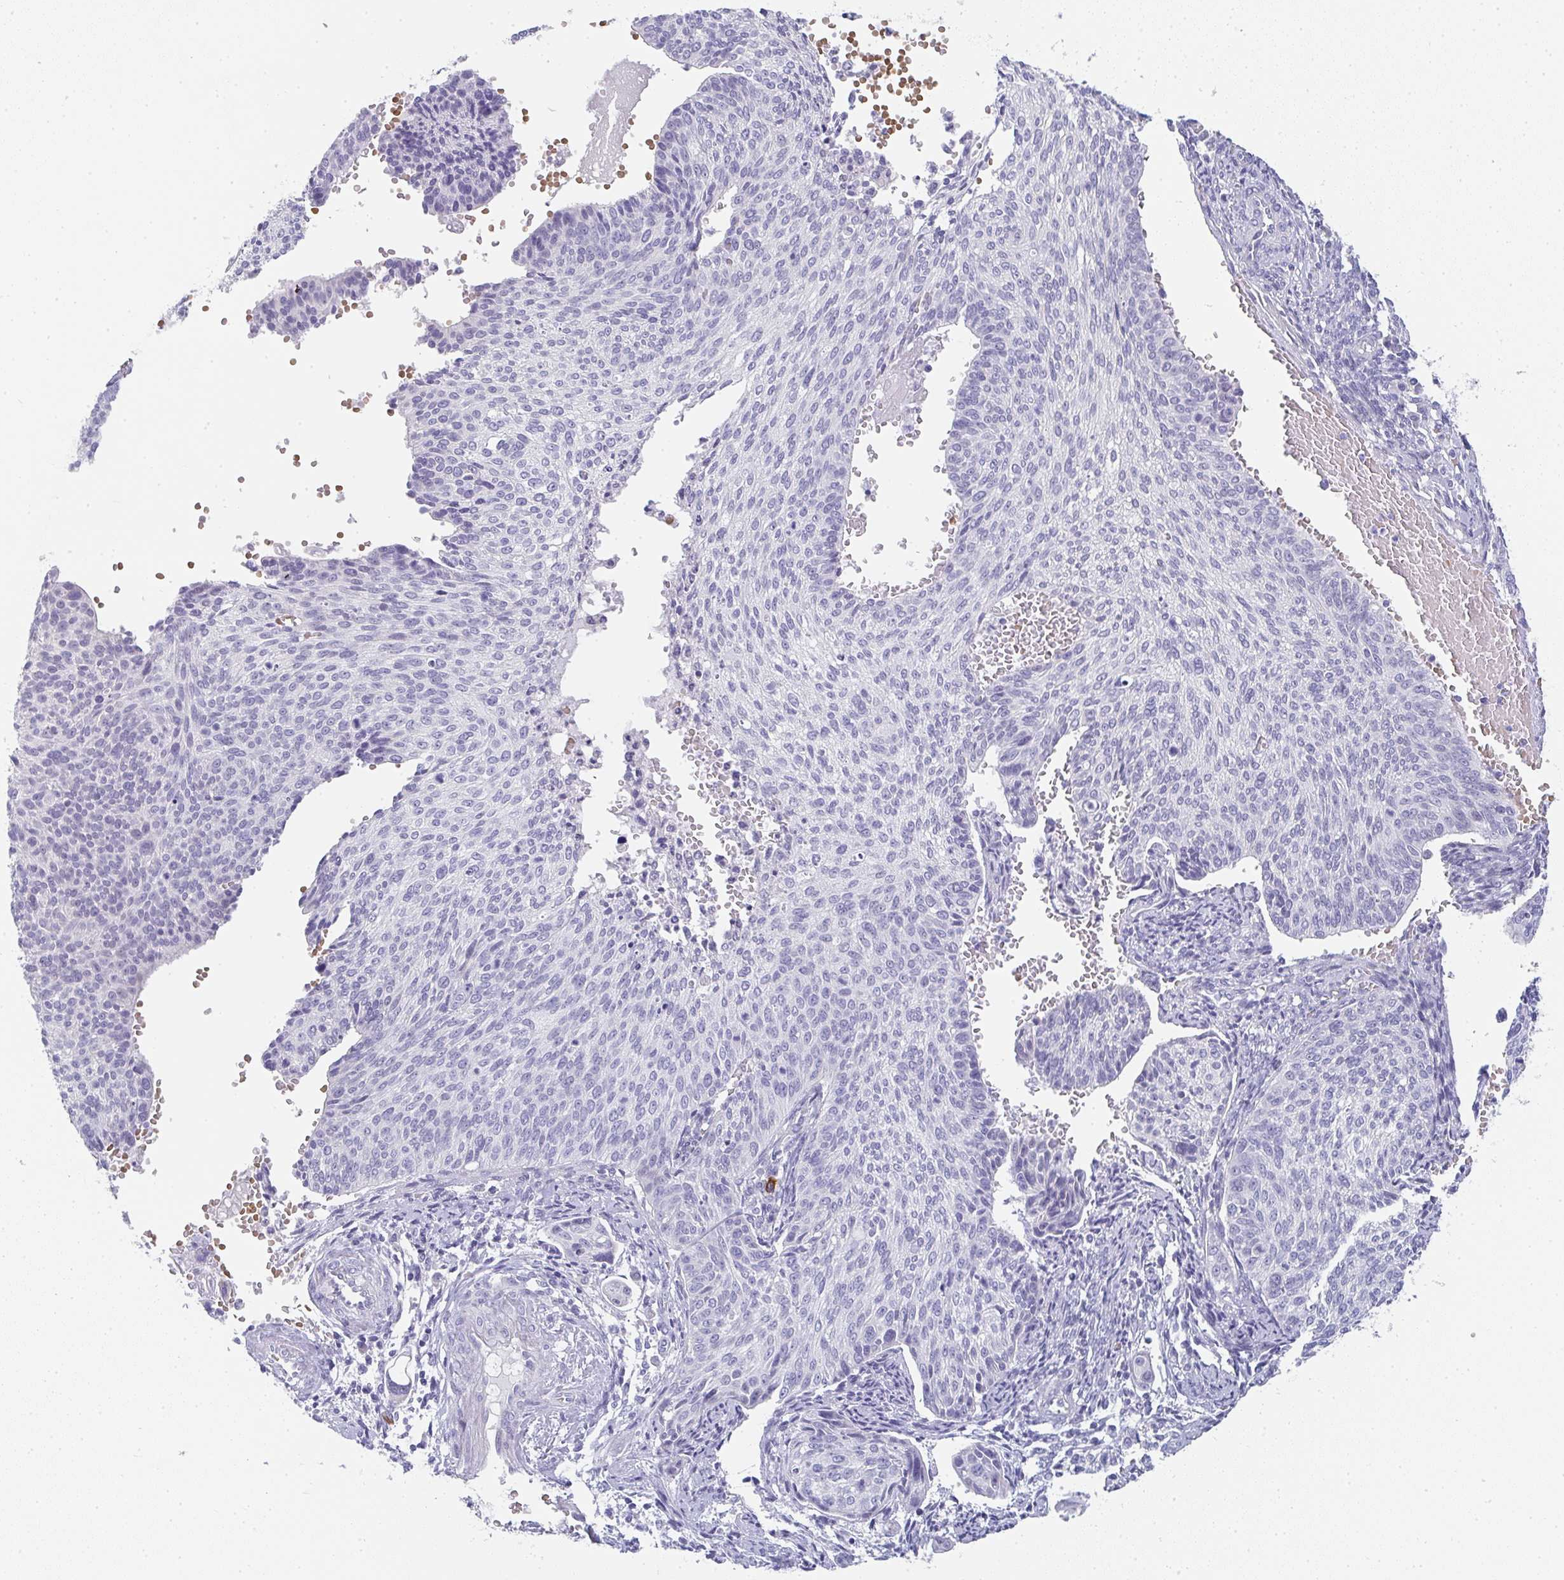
{"staining": {"intensity": "negative", "quantity": "none", "location": "none"}, "tissue": "cervical cancer", "cell_type": "Tumor cells", "image_type": "cancer", "snomed": [{"axis": "morphology", "description": "Squamous cell carcinoma, NOS"}, {"axis": "topography", "description": "Cervix"}], "caption": "A high-resolution photomicrograph shows IHC staining of squamous cell carcinoma (cervical), which reveals no significant positivity in tumor cells.", "gene": "NEU2", "patient": {"sex": "female", "age": 70}}